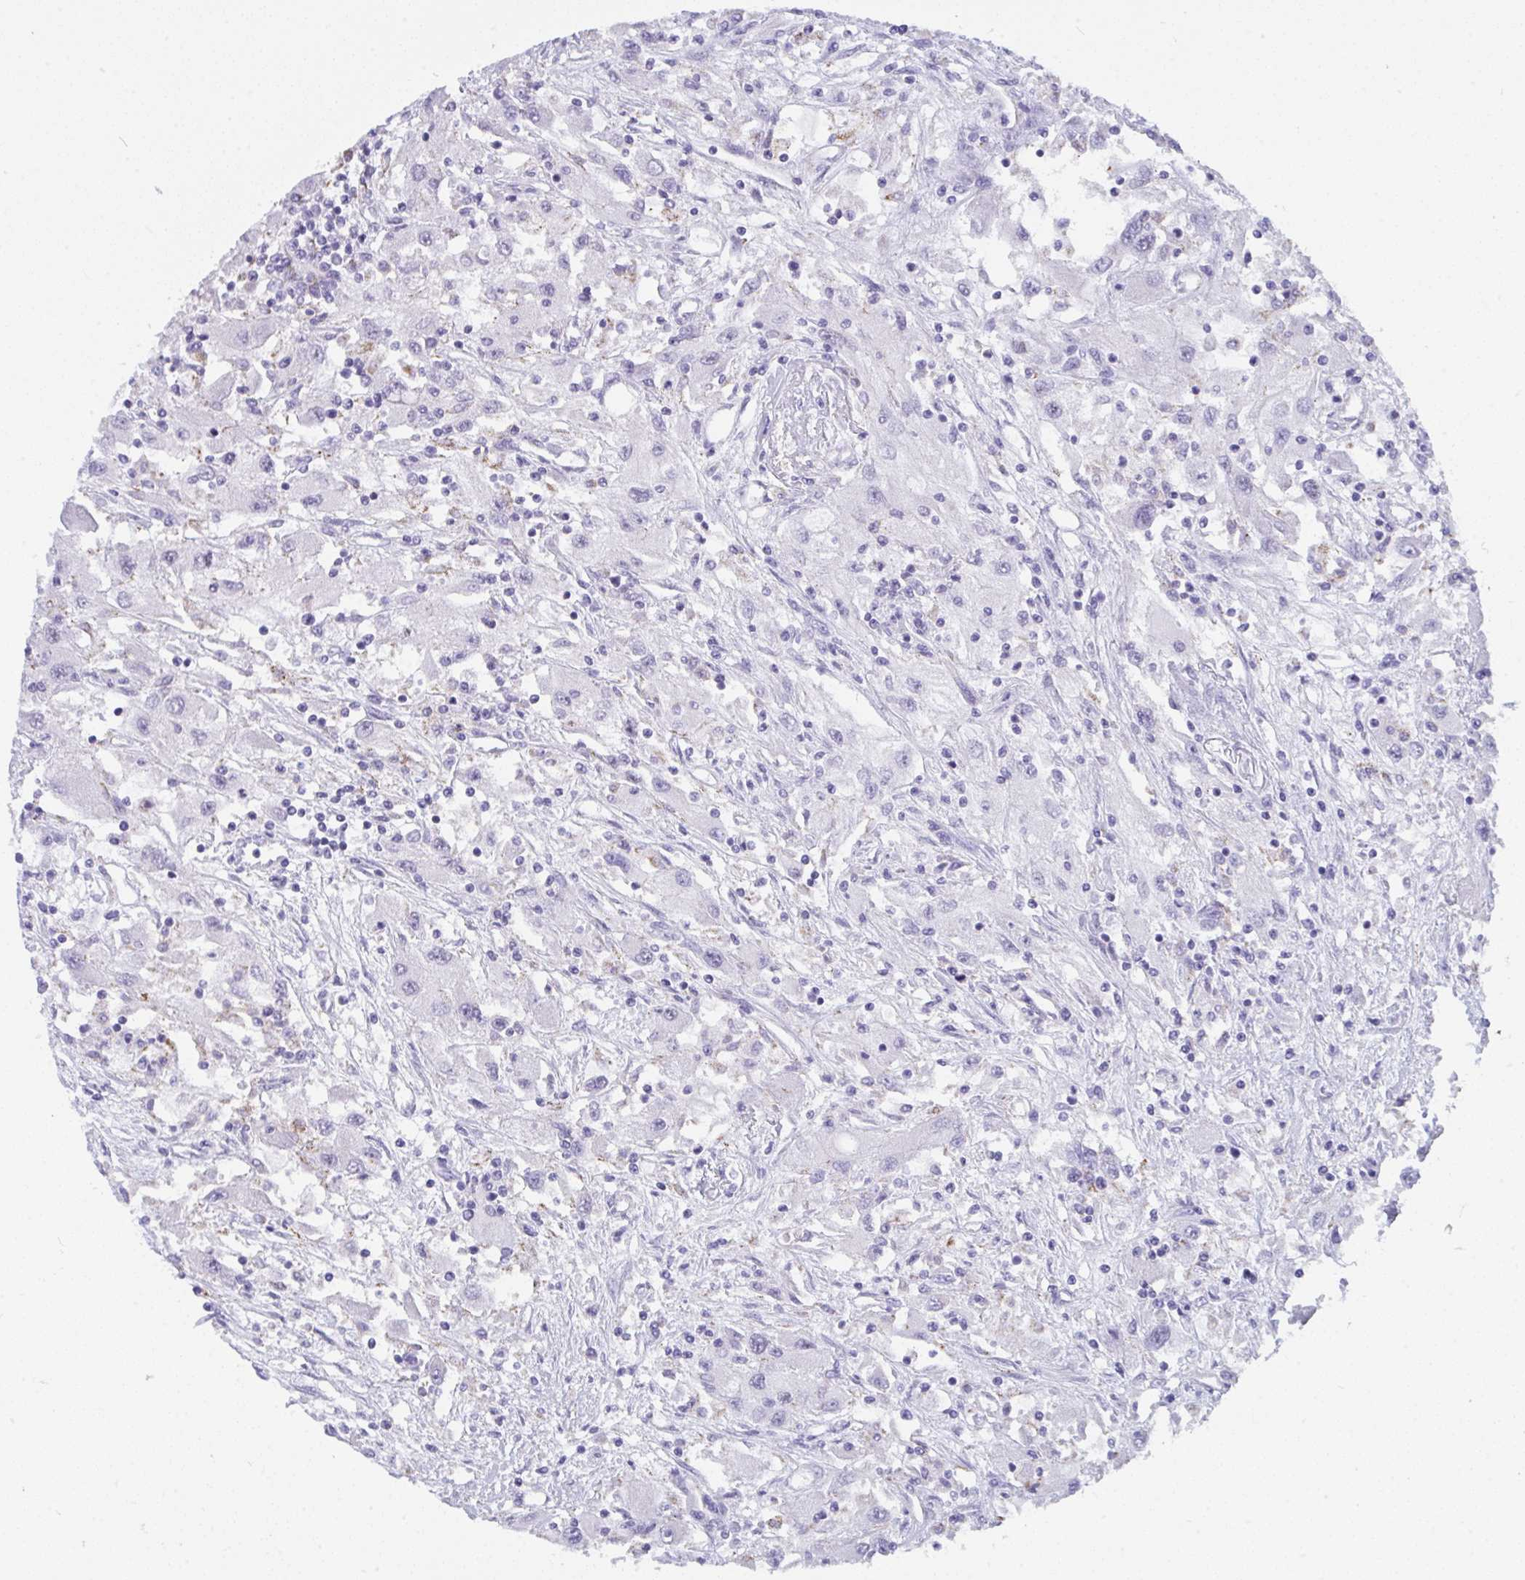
{"staining": {"intensity": "negative", "quantity": "none", "location": "none"}, "tissue": "renal cancer", "cell_type": "Tumor cells", "image_type": "cancer", "snomed": [{"axis": "morphology", "description": "Adenocarcinoma, NOS"}, {"axis": "topography", "description": "Kidney"}], "caption": "The immunohistochemistry image has no significant expression in tumor cells of renal cancer (adenocarcinoma) tissue.", "gene": "CDK13", "patient": {"sex": "female", "age": 67}}